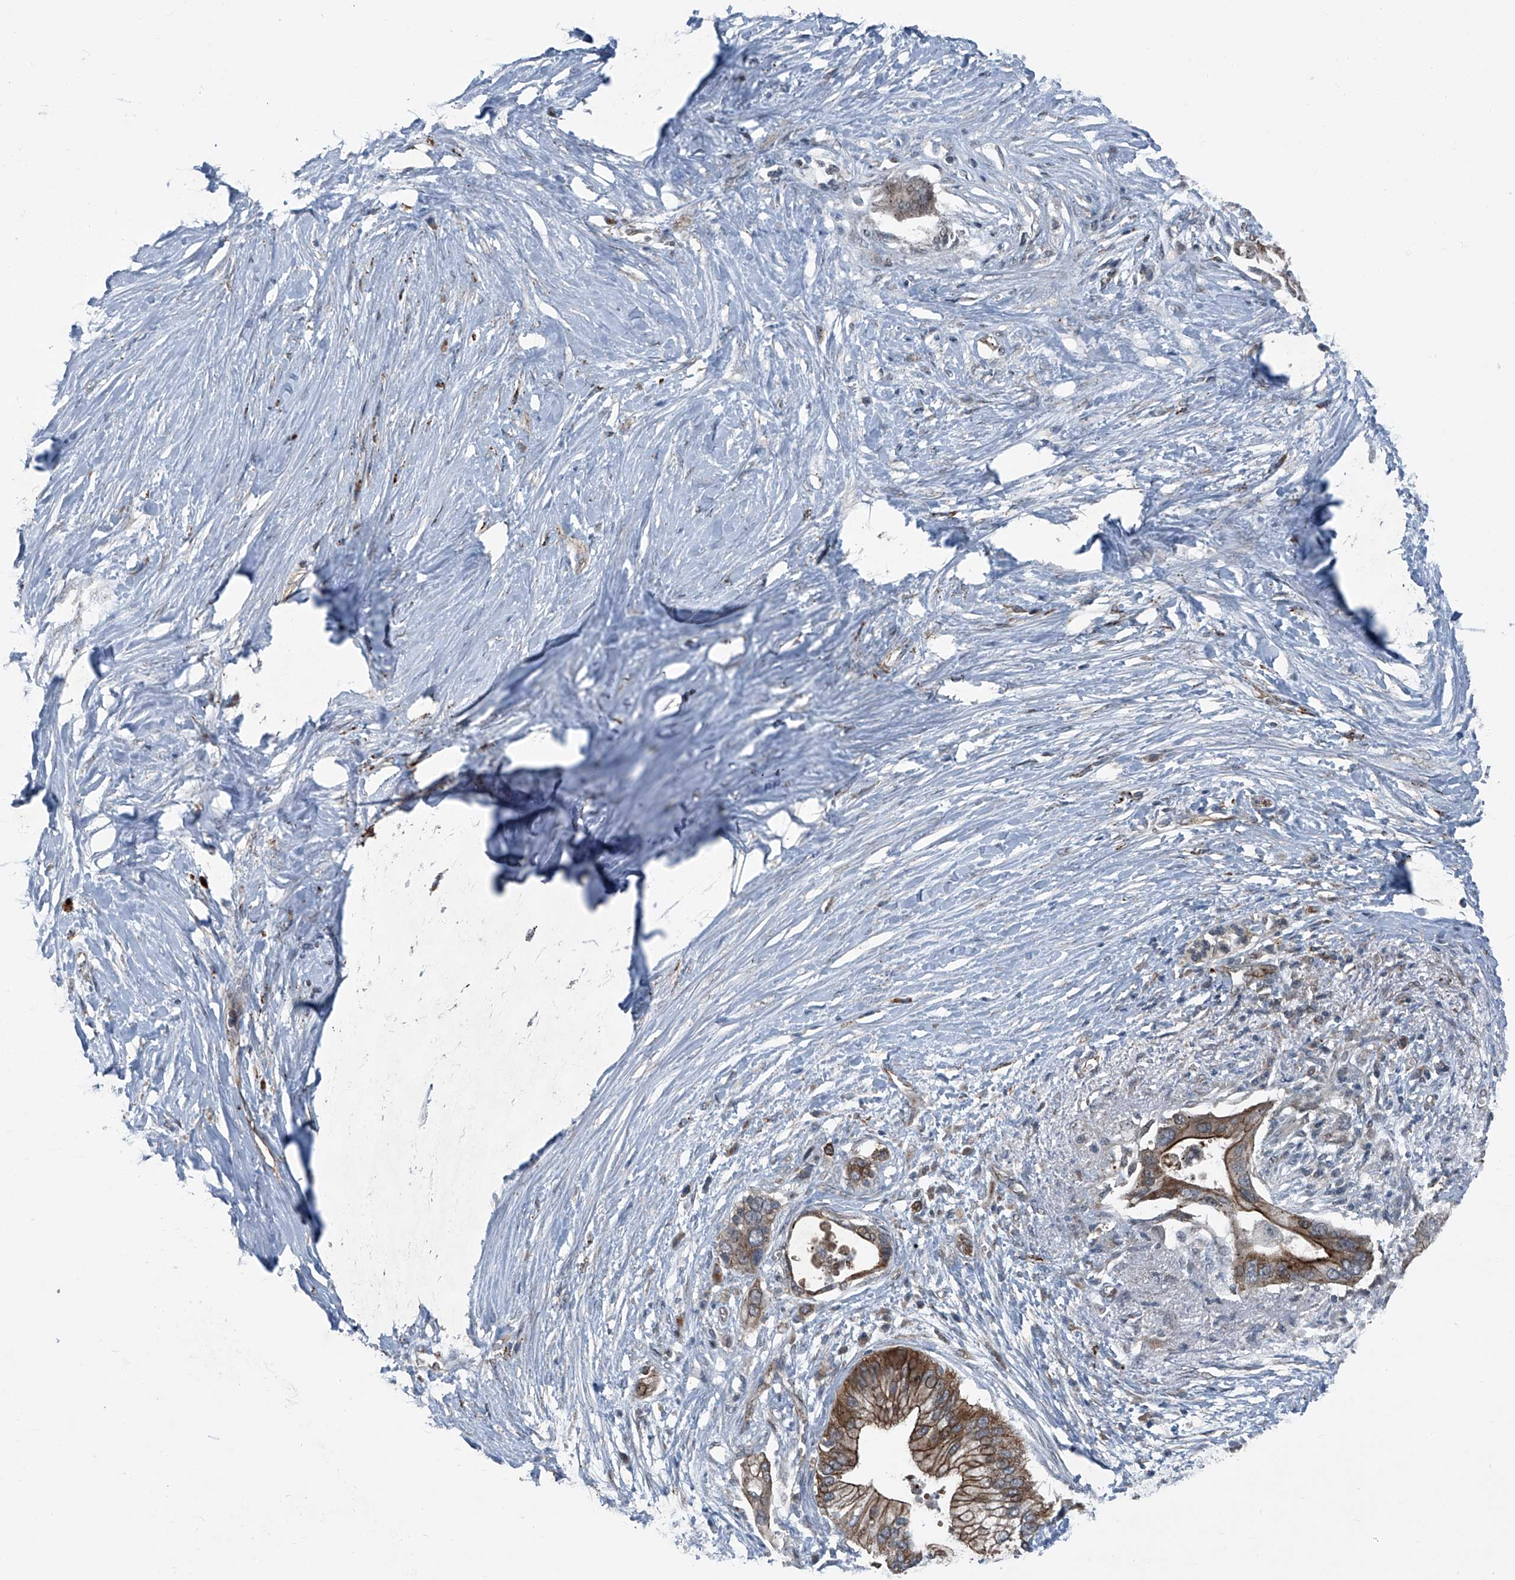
{"staining": {"intensity": "moderate", "quantity": ">75%", "location": "cytoplasmic/membranous"}, "tissue": "pancreatic cancer", "cell_type": "Tumor cells", "image_type": "cancer", "snomed": [{"axis": "morphology", "description": "Normal tissue, NOS"}, {"axis": "morphology", "description": "Adenocarcinoma, NOS"}, {"axis": "topography", "description": "Pancreas"}, {"axis": "topography", "description": "Peripheral nerve tissue"}], "caption": "There is medium levels of moderate cytoplasmic/membranous staining in tumor cells of pancreatic cancer (adenocarcinoma), as demonstrated by immunohistochemical staining (brown color).", "gene": "SENP2", "patient": {"sex": "male", "age": 59}}